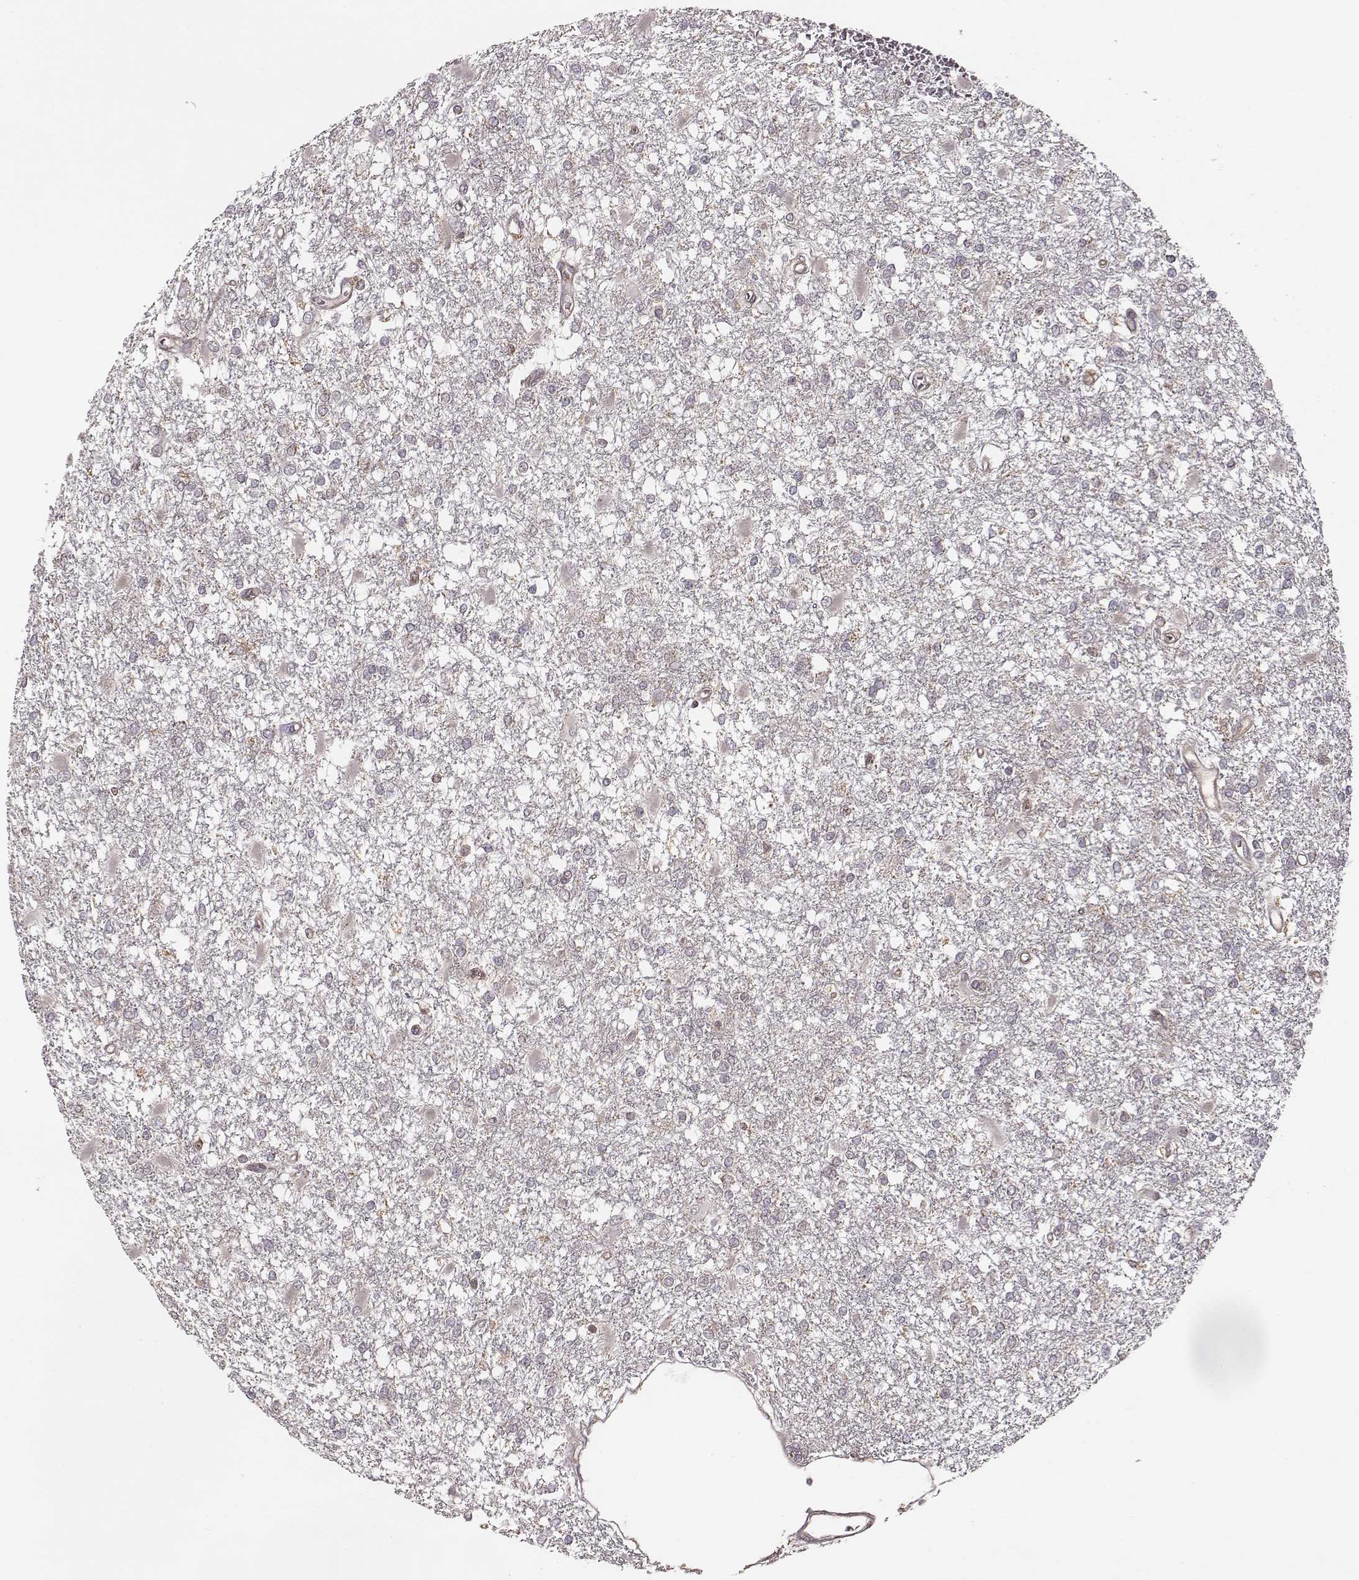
{"staining": {"intensity": "weak", "quantity": "<25%", "location": "cytoplasmic/membranous"}, "tissue": "glioma", "cell_type": "Tumor cells", "image_type": "cancer", "snomed": [{"axis": "morphology", "description": "Glioma, malignant, High grade"}, {"axis": "topography", "description": "Cerebral cortex"}], "caption": "Human glioma stained for a protein using immunohistochemistry (IHC) reveals no positivity in tumor cells.", "gene": "VPS26A", "patient": {"sex": "male", "age": 79}}